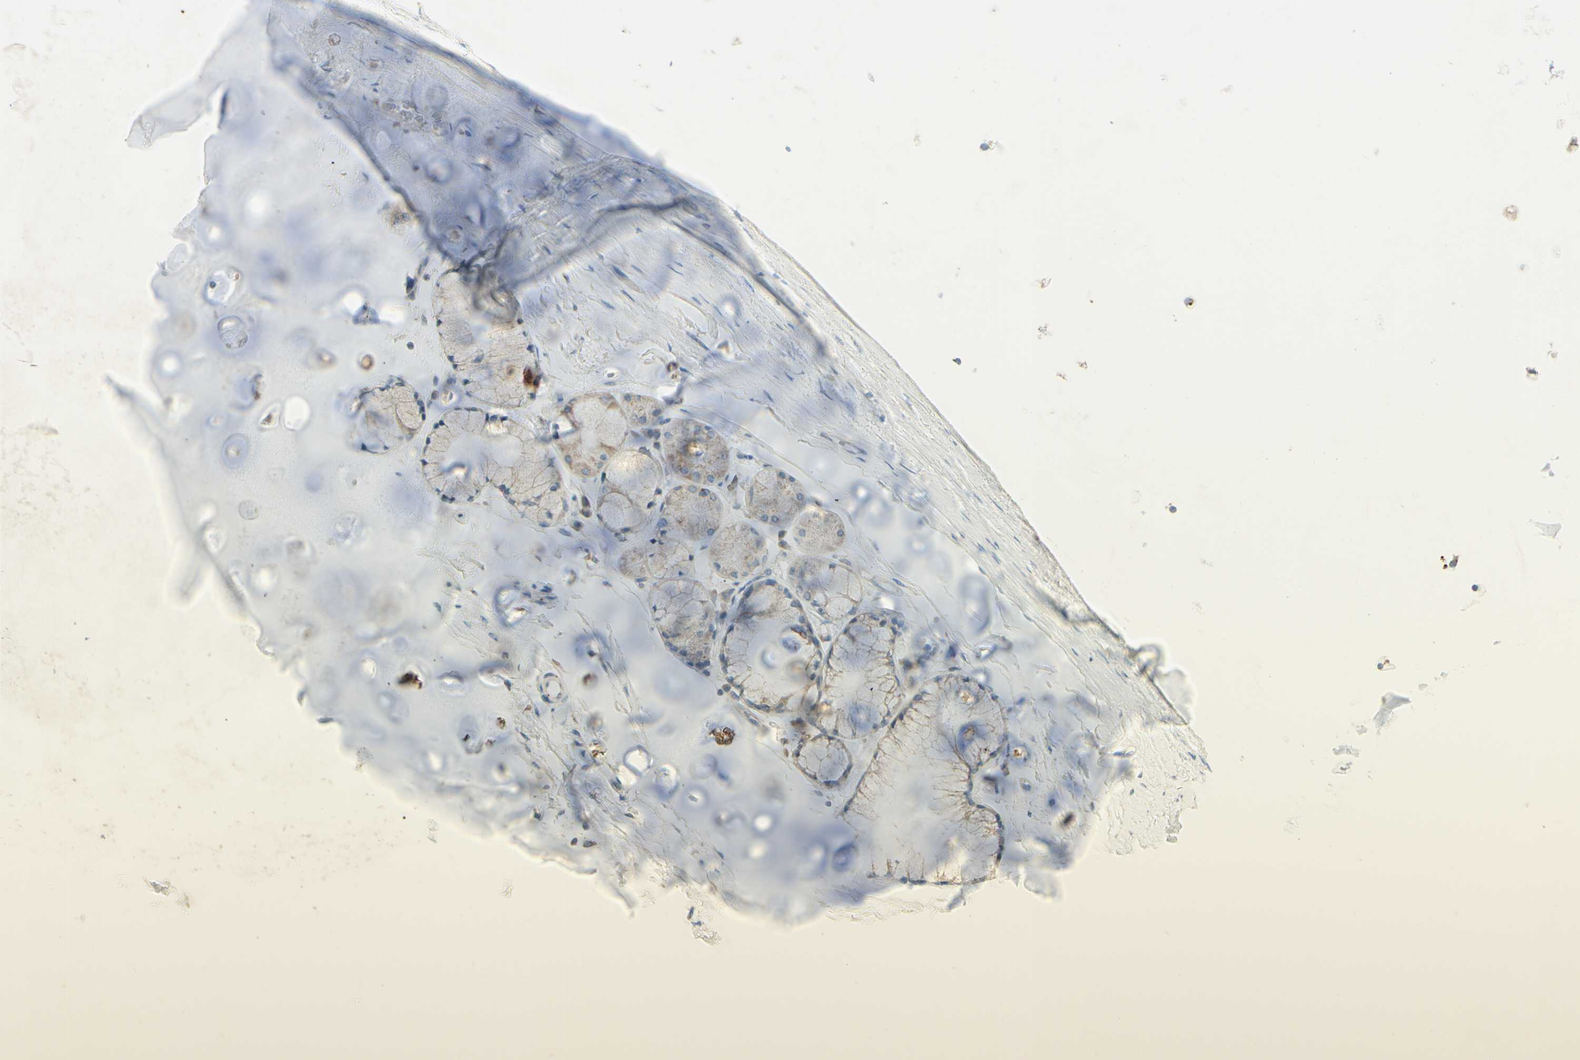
{"staining": {"intensity": "weak", "quantity": "25%-75%", "location": "cytoplasmic/membranous"}, "tissue": "adipose tissue", "cell_type": "Adipocytes", "image_type": "normal", "snomed": [{"axis": "morphology", "description": "Normal tissue, NOS"}, {"axis": "topography", "description": "Bronchus"}], "caption": "Adipose tissue stained for a protein reveals weak cytoplasmic/membranous positivity in adipocytes. (DAB = brown stain, brightfield microscopy at high magnification).", "gene": "ARMC10", "patient": {"sex": "female", "age": 73}}